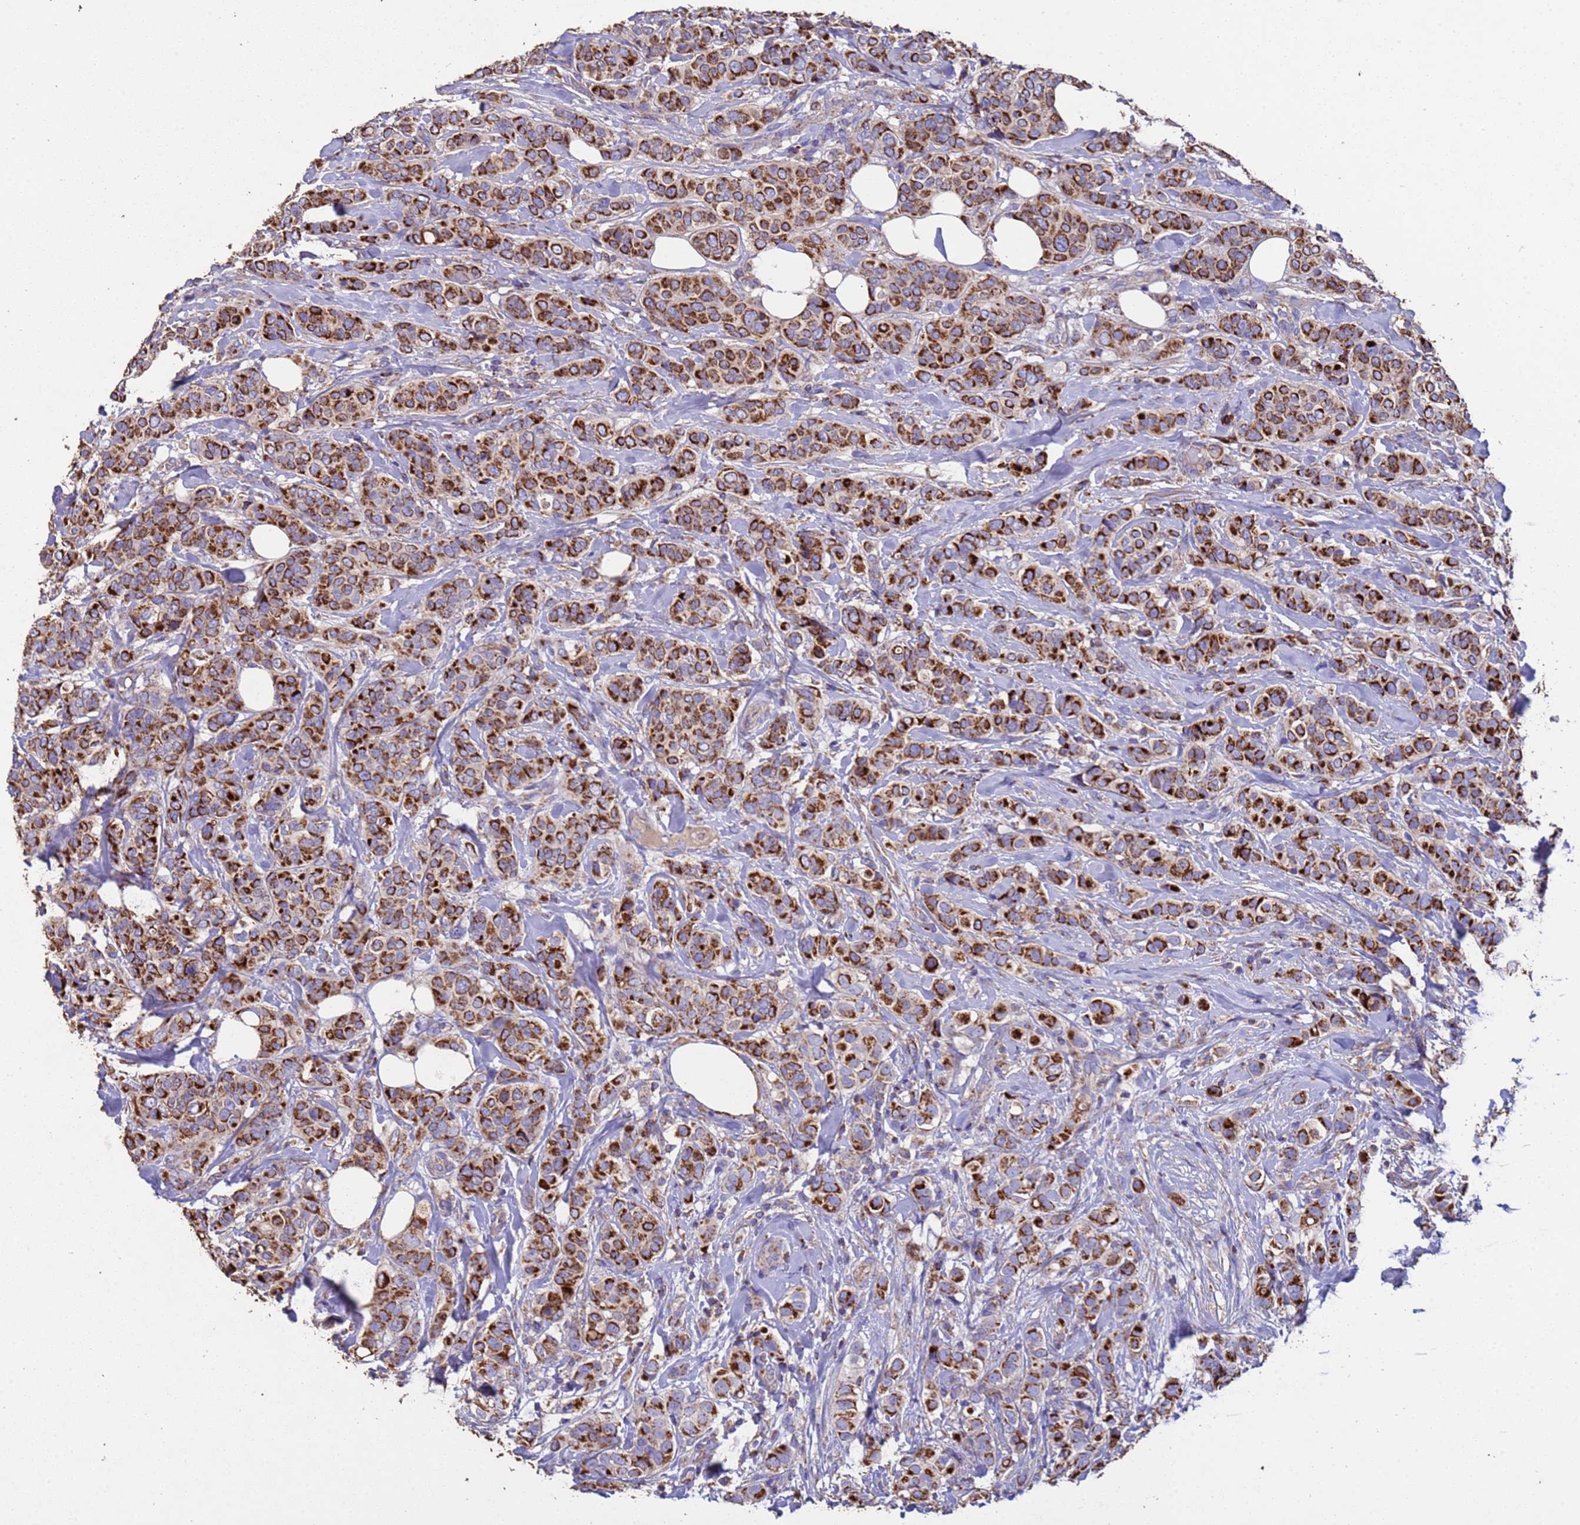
{"staining": {"intensity": "strong", "quantity": ">75%", "location": "cytoplasmic/membranous"}, "tissue": "breast cancer", "cell_type": "Tumor cells", "image_type": "cancer", "snomed": [{"axis": "morphology", "description": "Lobular carcinoma"}, {"axis": "topography", "description": "Breast"}], "caption": "Immunohistochemistry of human breast cancer (lobular carcinoma) shows high levels of strong cytoplasmic/membranous positivity in approximately >75% of tumor cells.", "gene": "ZNFX1", "patient": {"sex": "female", "age": 51}}